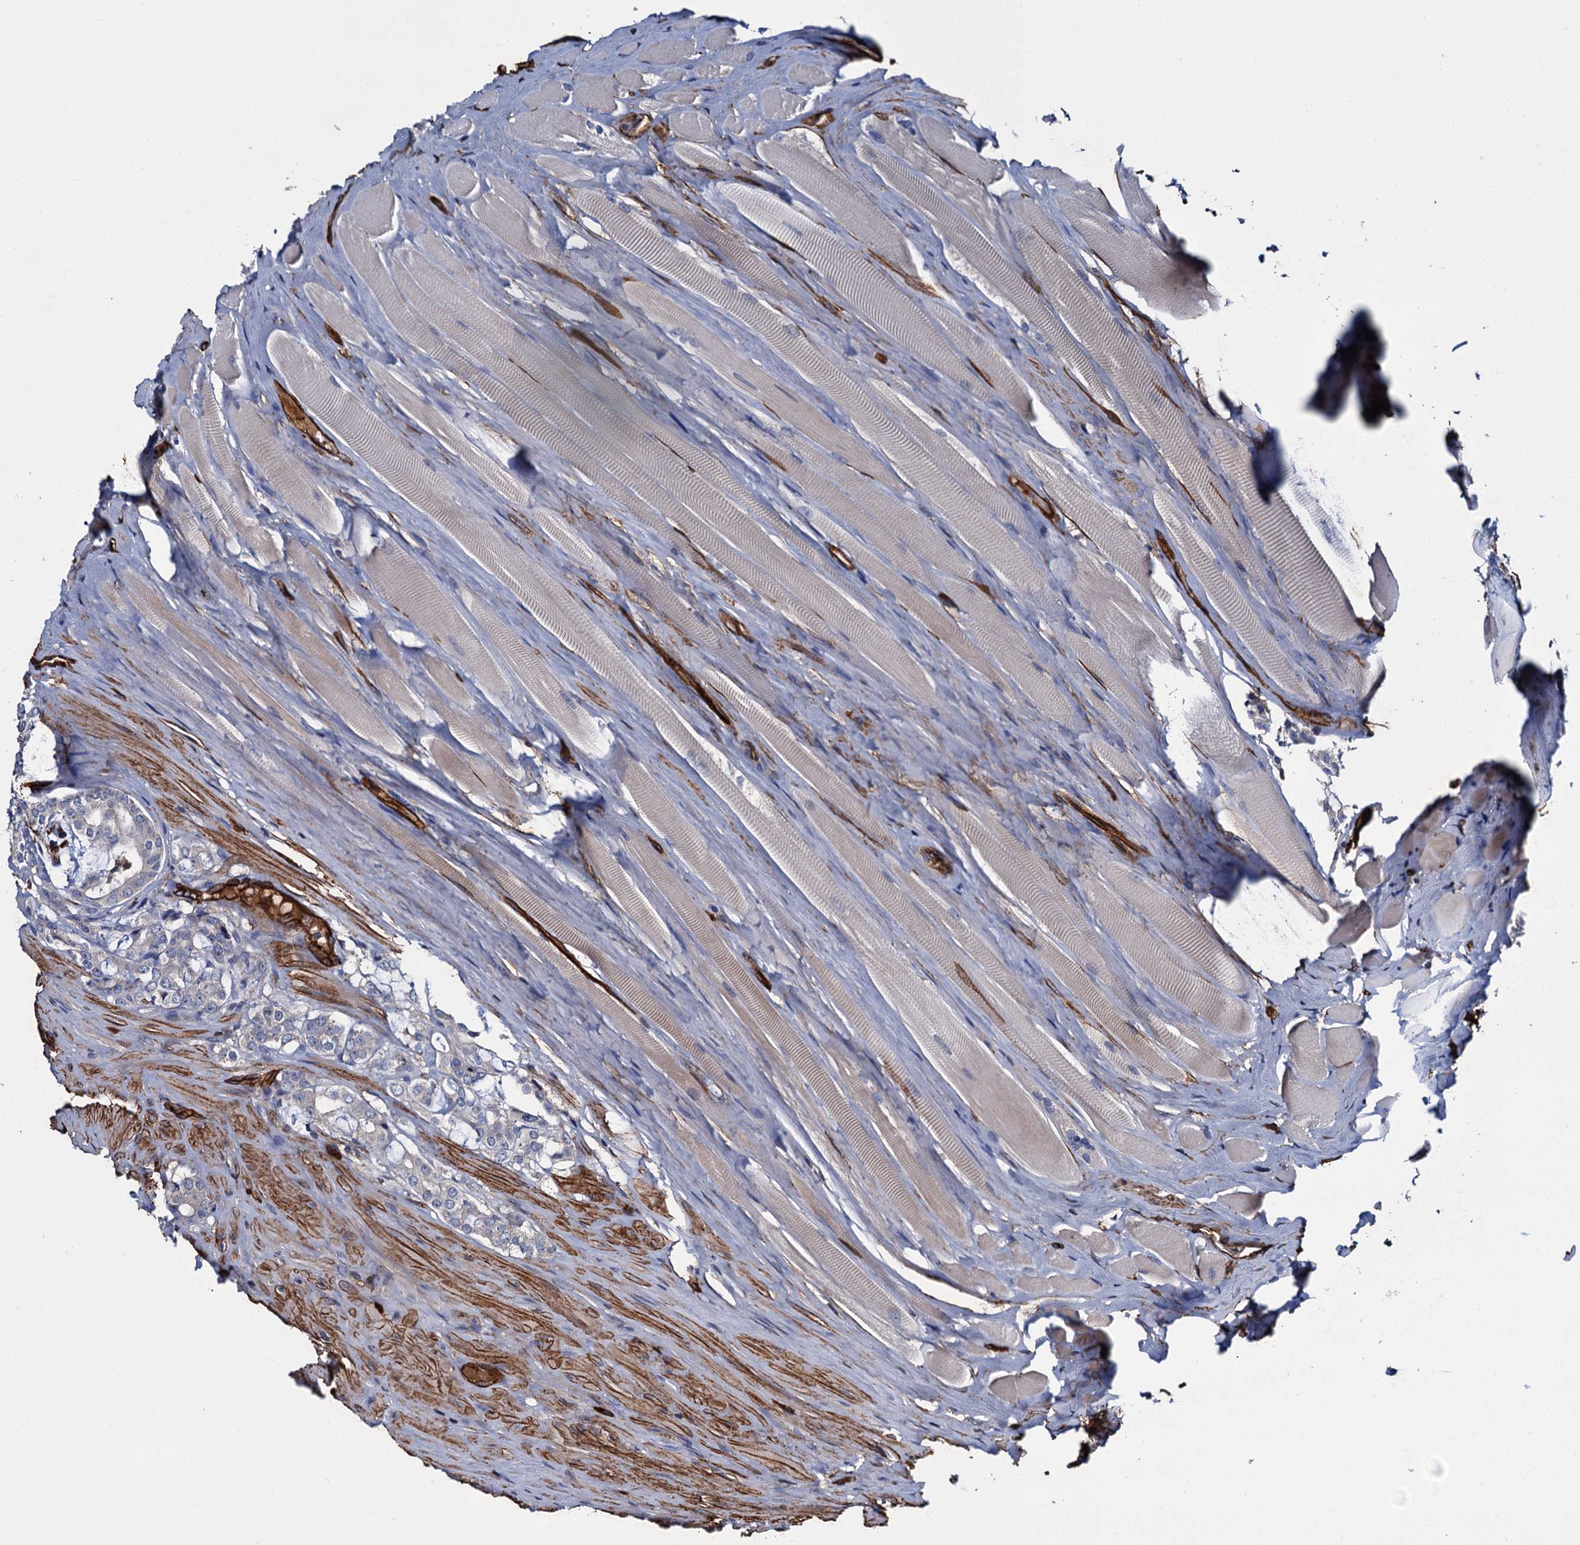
{"staining": {"intensity": "negative", "quantity": "none", "location": "none"}, "tissue": "prostate cancer", "cell_type": "Tumor cells", "image_type": "cancer", "snomed": [{"axis": "morphology", "description": "Adenocarcinoma, High grade"}, {"axis": "topography", "description": "Prostate"}], "caption": "Immunohistochemistry micrograph of human prostate adenocarcinoma (high-grade) stained for a protein (brown), which reveals no staining in tumor cells. (Stains: DAB (3,3'-diaminobenzidine) immunohistochemistry with hematoxylin counter stain, Microscopy: brightfield microscopy at high magnification).", "gene": "CACNA1C", "patient": {"sex": "male", "age": 63}}